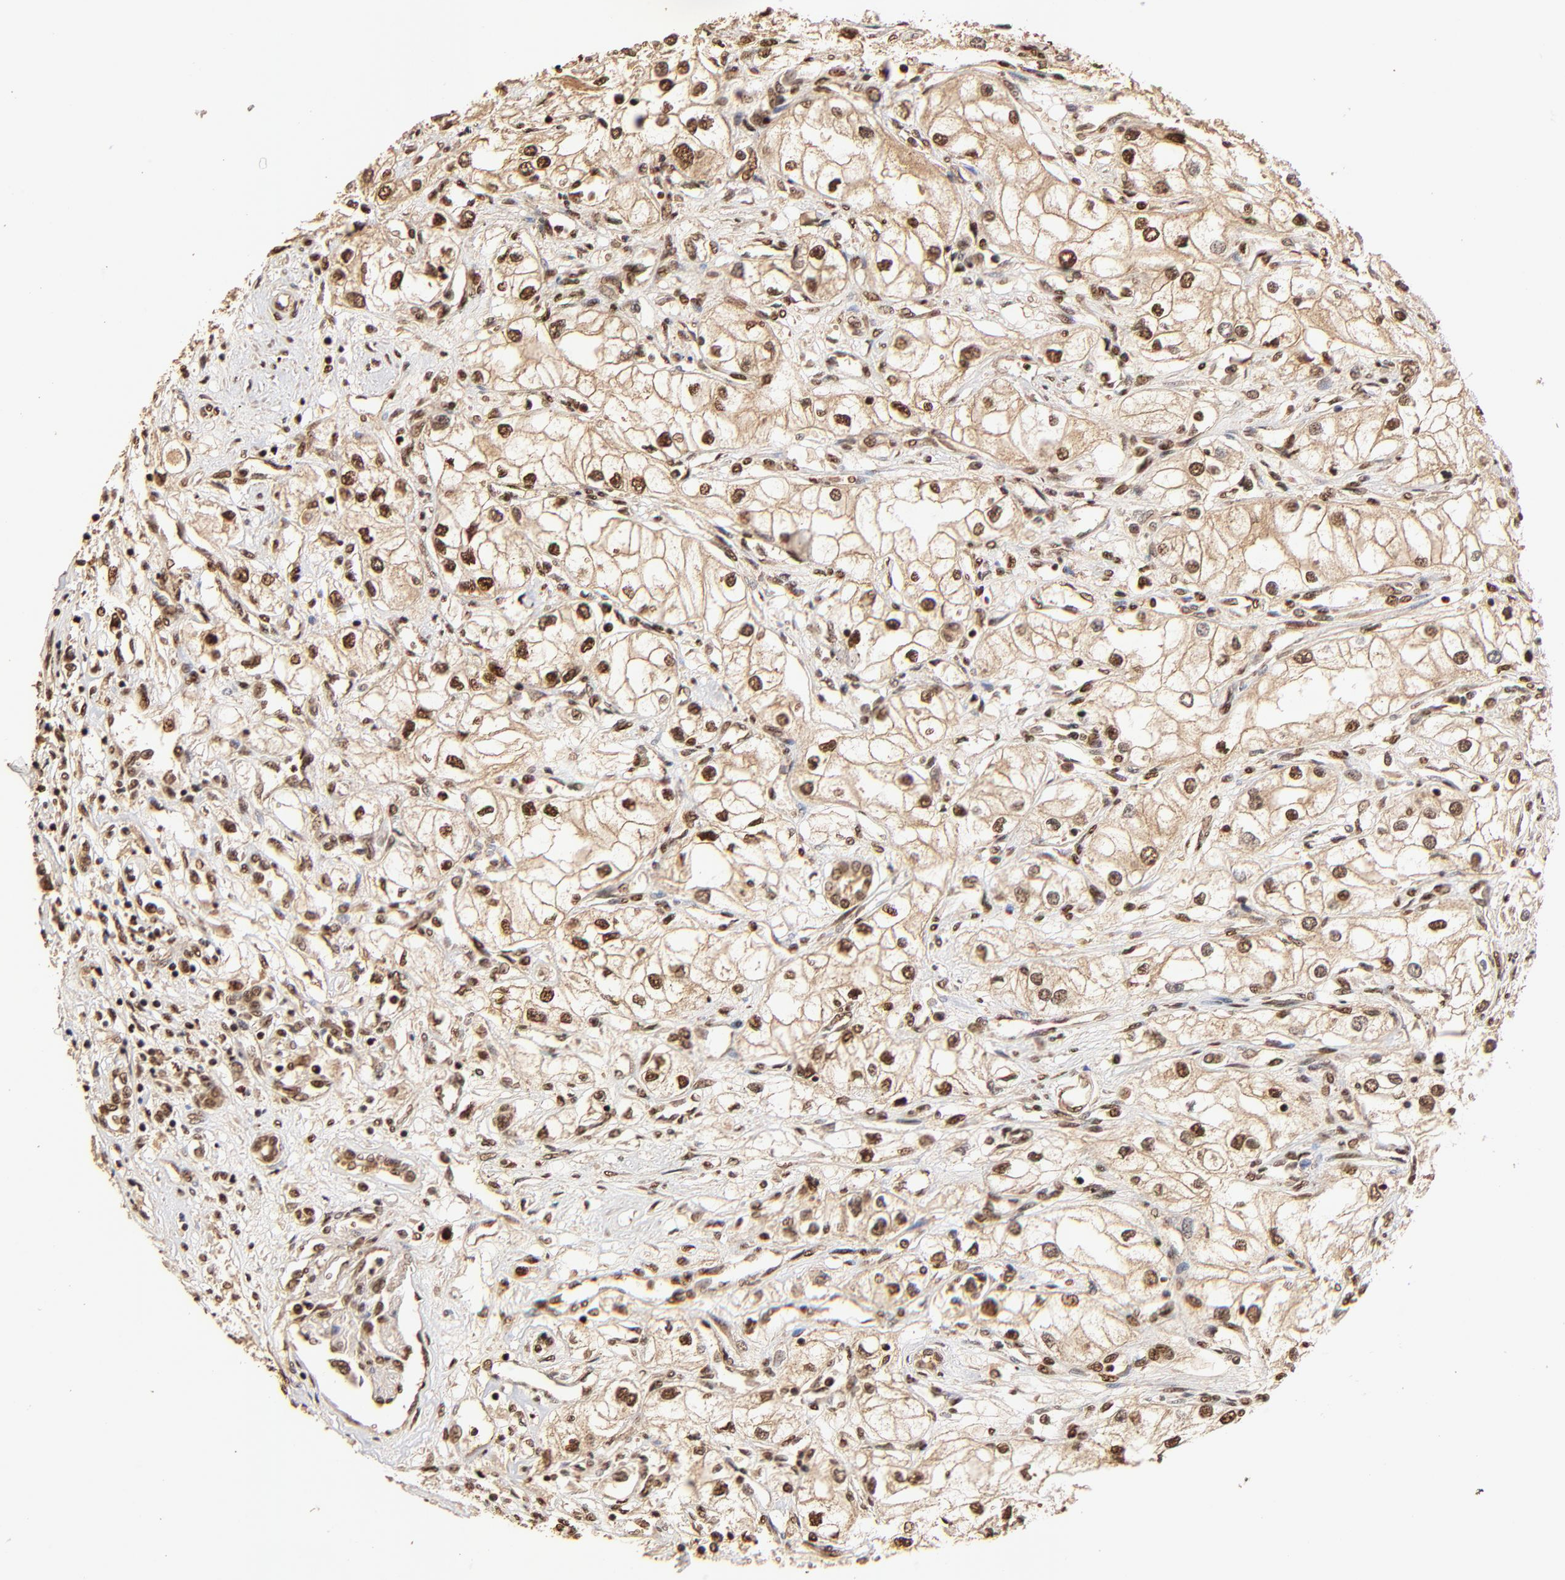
{"staining": {"intensity": "strong", "quantity": ">75%", "location": "cytoplasmic/membranous,nuclear"}, "tissue": "renal cancer", "cell_type": "Tumor cells", "image_type": "cancer", "snomed": [{"axis": "morphology", "description": "Adenocarcinoma, NOS"}, {"axis": "topography", "description": "Kidney"}], "caption": "This is an image of immunohistochemistry (IHC) staining of adenocarcinoma (renal), which shows strong positivity in the cytoplasmic/membranous and nuclear of tumor cells.", "gene": "MED12", "patient": {"sex": "male", "age": 57}}